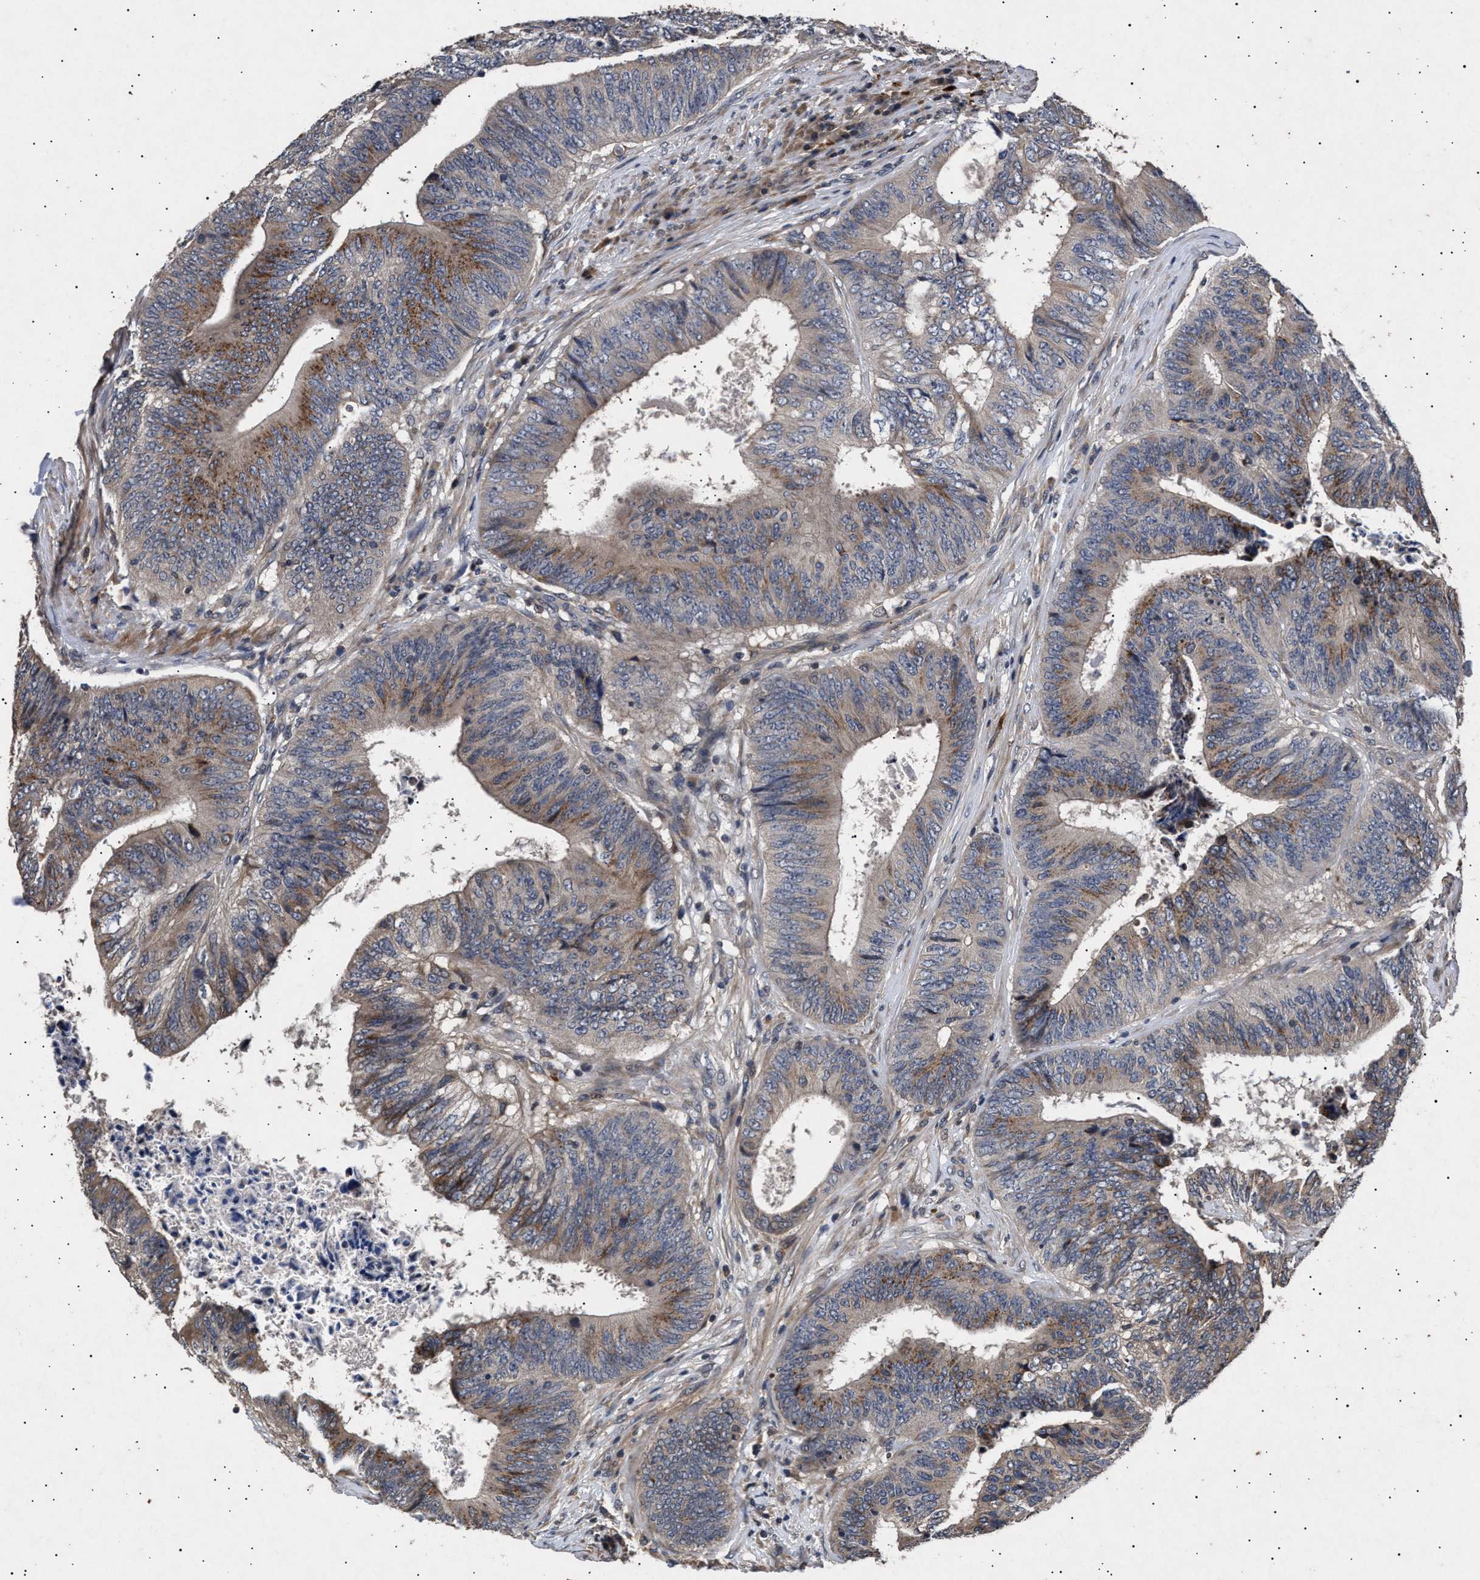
{"staining": {"intensity": "moderate", "quantity": "25%-75%", "location": "cytoplasmic/membranous"}, "tissue": "colorectal cancer", "cell_type": "Tumor cells", "image_type": "cancer", "snomed": [{"axis": "morphology", "description": "Adenocarcinoma, NOS"}, {"axis": "topography", "description": "Rectum"}], "caption": "Approximately 25%-75% of tumor cells in colorectal cancer (adenocarcinoma) reveal moderate cytoplasmic/membranous protein staining as visualized by brown immunohistochemical staining.", "gene": "ITGB5", "patient": {"sex": "male", "age": 72}}